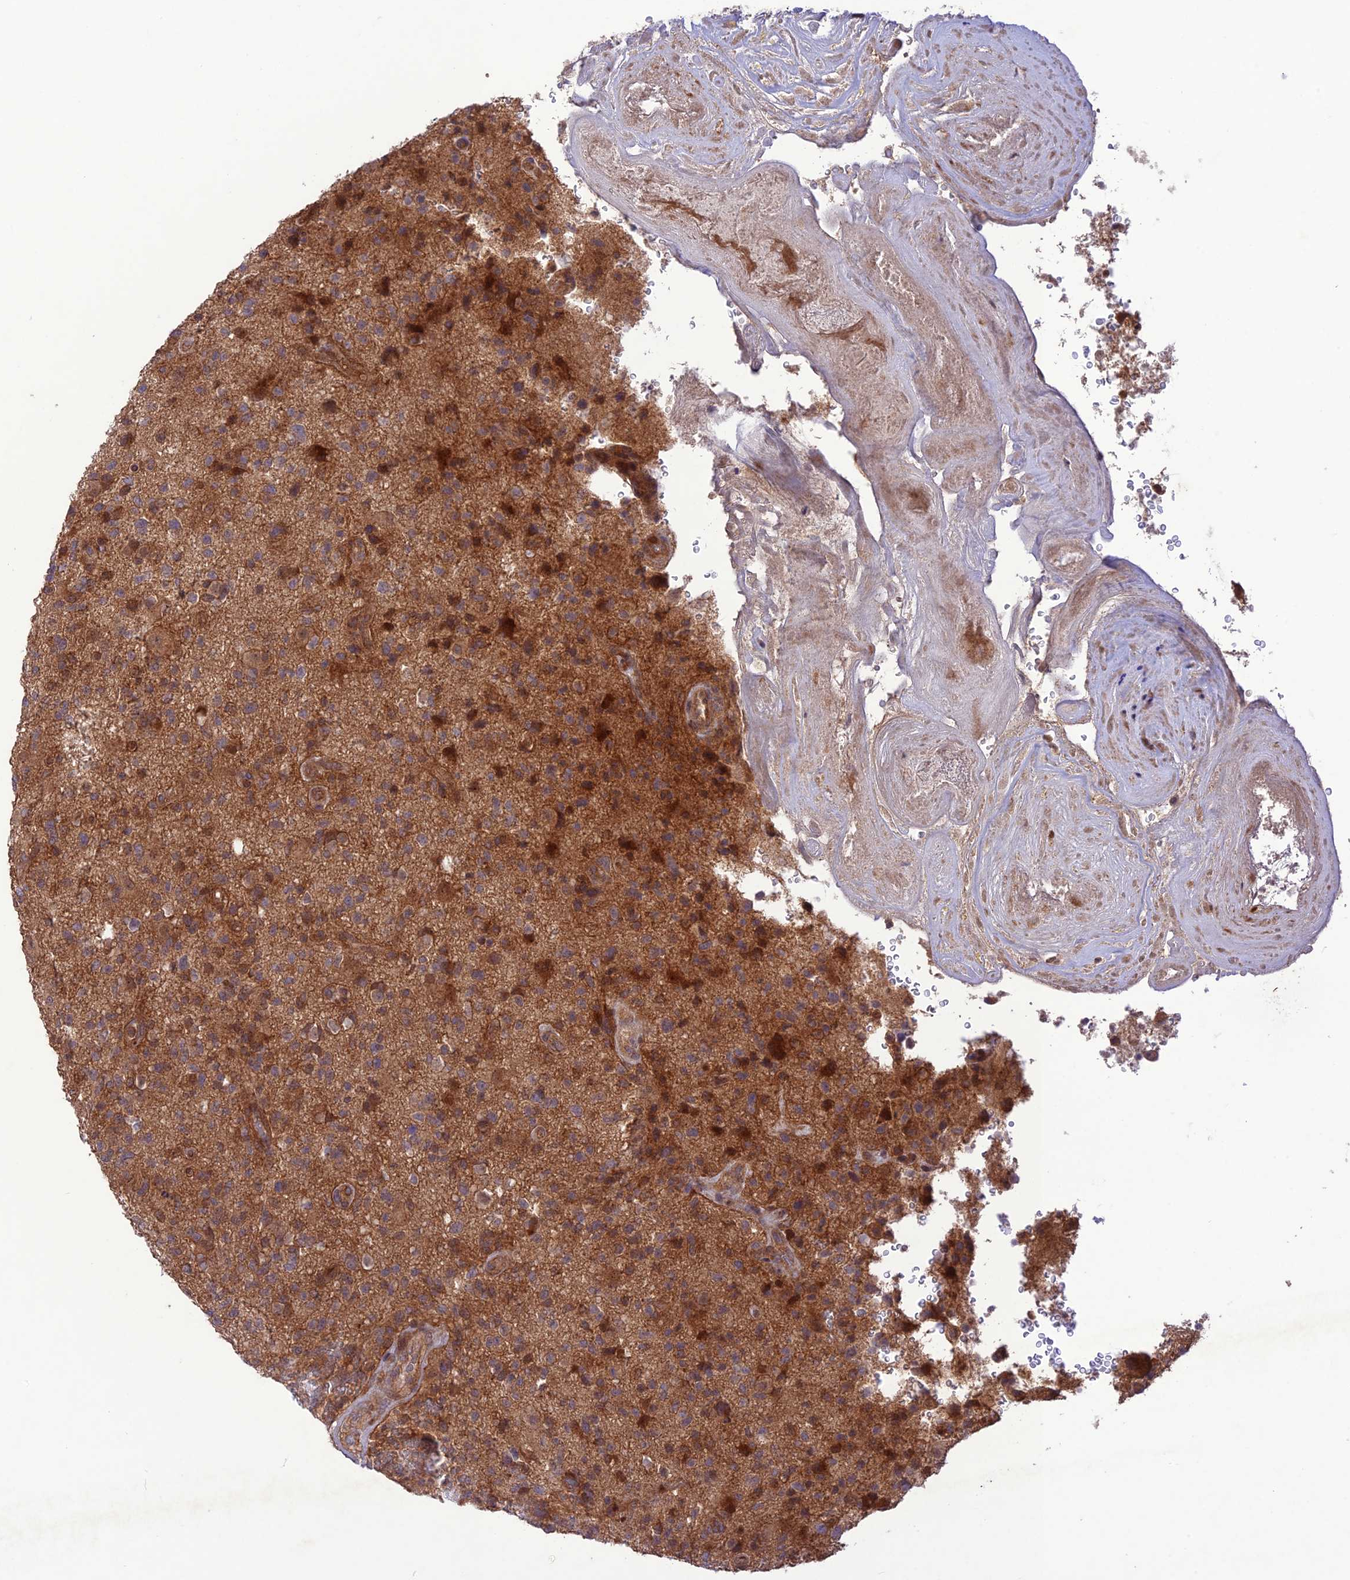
{"staining": {"intensity": "moderate", "quantity": "25%-75%", "location": "cytoplasmic/membranous"}, "tissue": "glioma", "cell_type": "Tumor cells", "image_type": "cancer", "snomed": [{"axis": "morphology", "description": "Glioma, malignant, High grade"}, {"axis": "topography", "description": "Brain"}], "caption": "An image of human malignant glioma (high-grade) stained for a protein reveals moderate cytoplasmic/membranous brown staining in tumor cells.", "gene": "FCHSD1", "patient": {"sex": "male", "age": 47}}